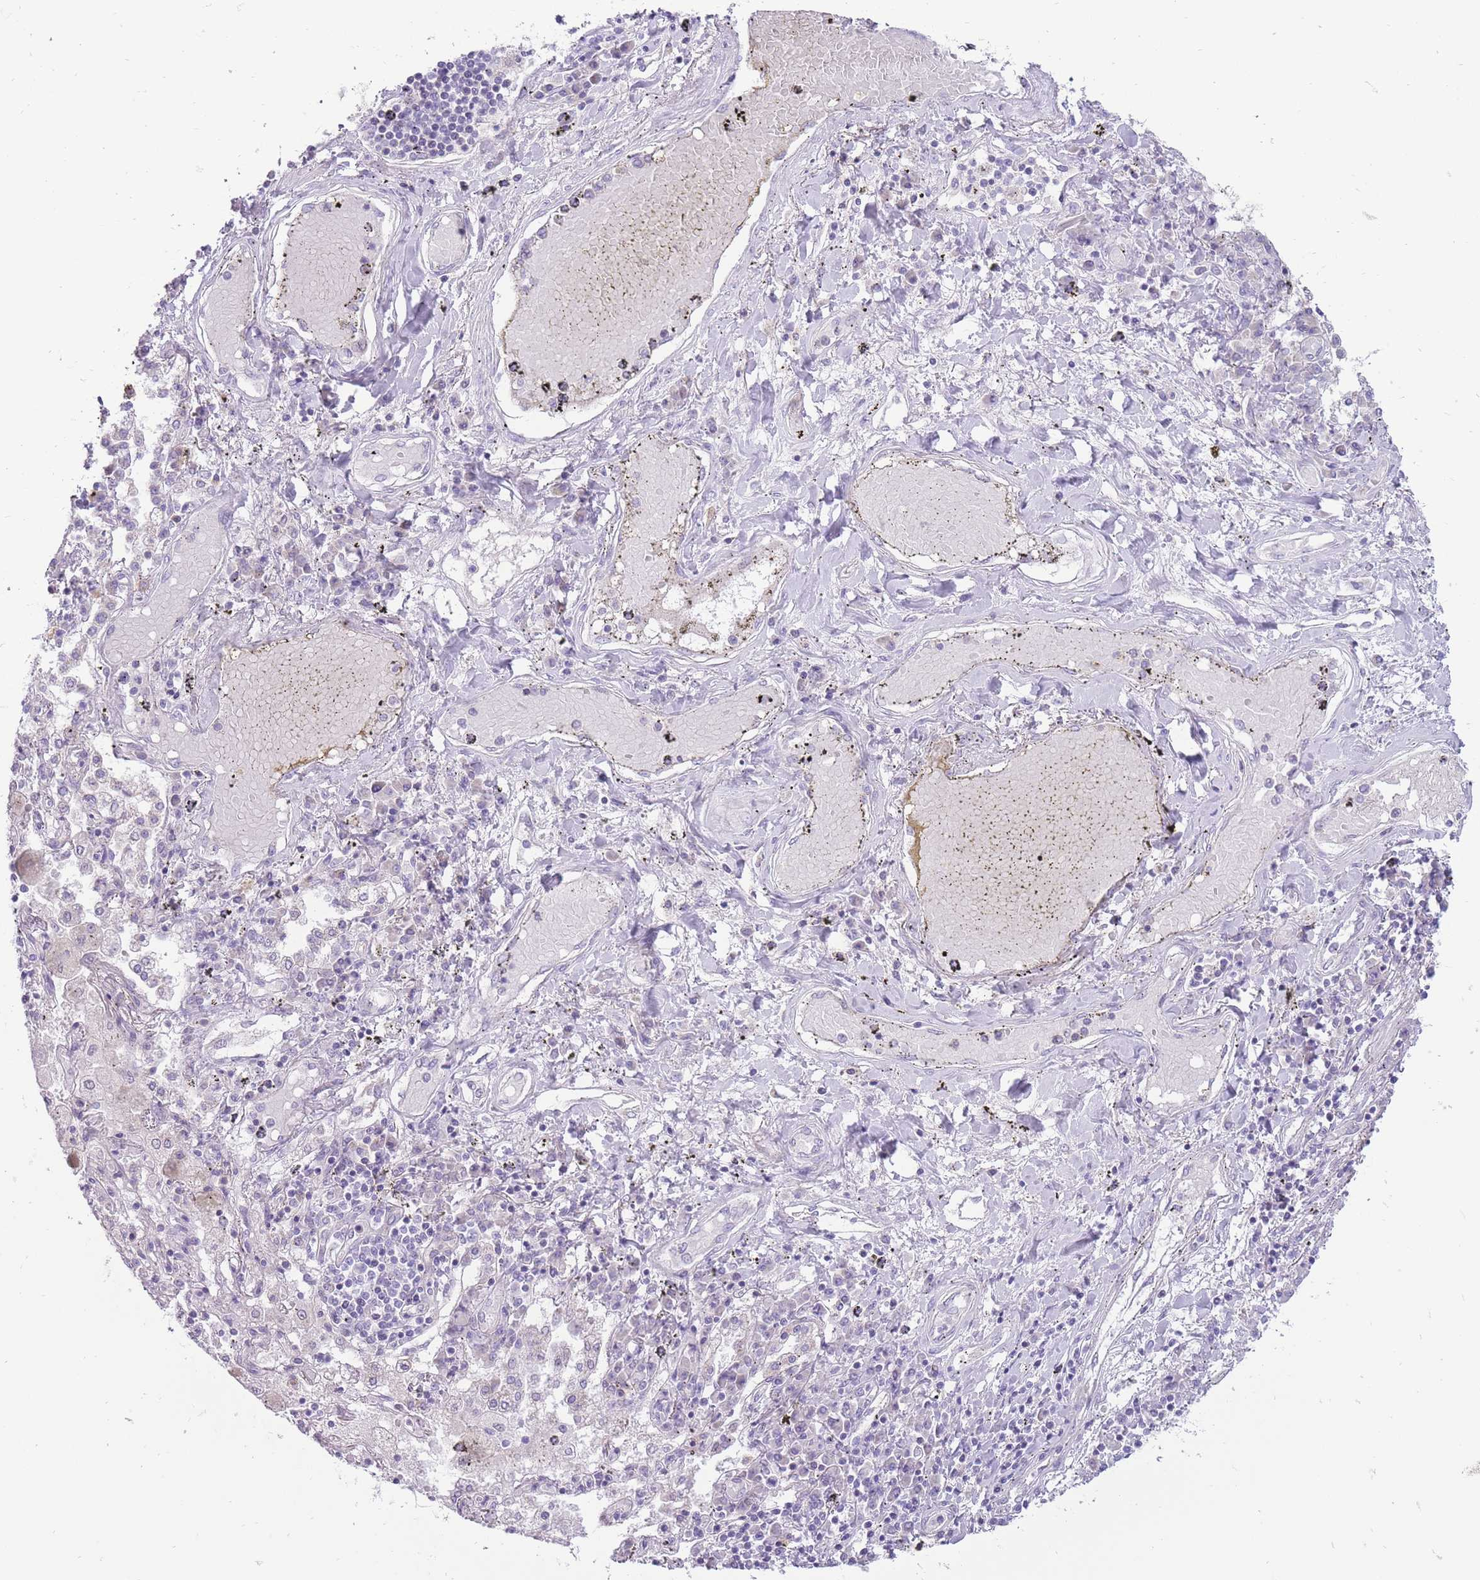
{"staining": {"intensity": "negative", "quantity": "none", "location": "none"}, "tissue": "lung cancer", "cell_type": "Tumor cells", "image_type": "cancer", "snomed": [{"axis": "morphology", "description": "Squamous cell carcinoma, NOS"}, {"axis": "topography", "description": "Lung"}], "caption": "DAB immunohistochemical staining of lung cancer exhibits no significant expression in tumor cells.", "gene": "ERICH4", "patient": {"sex": "male", "age": 65}}